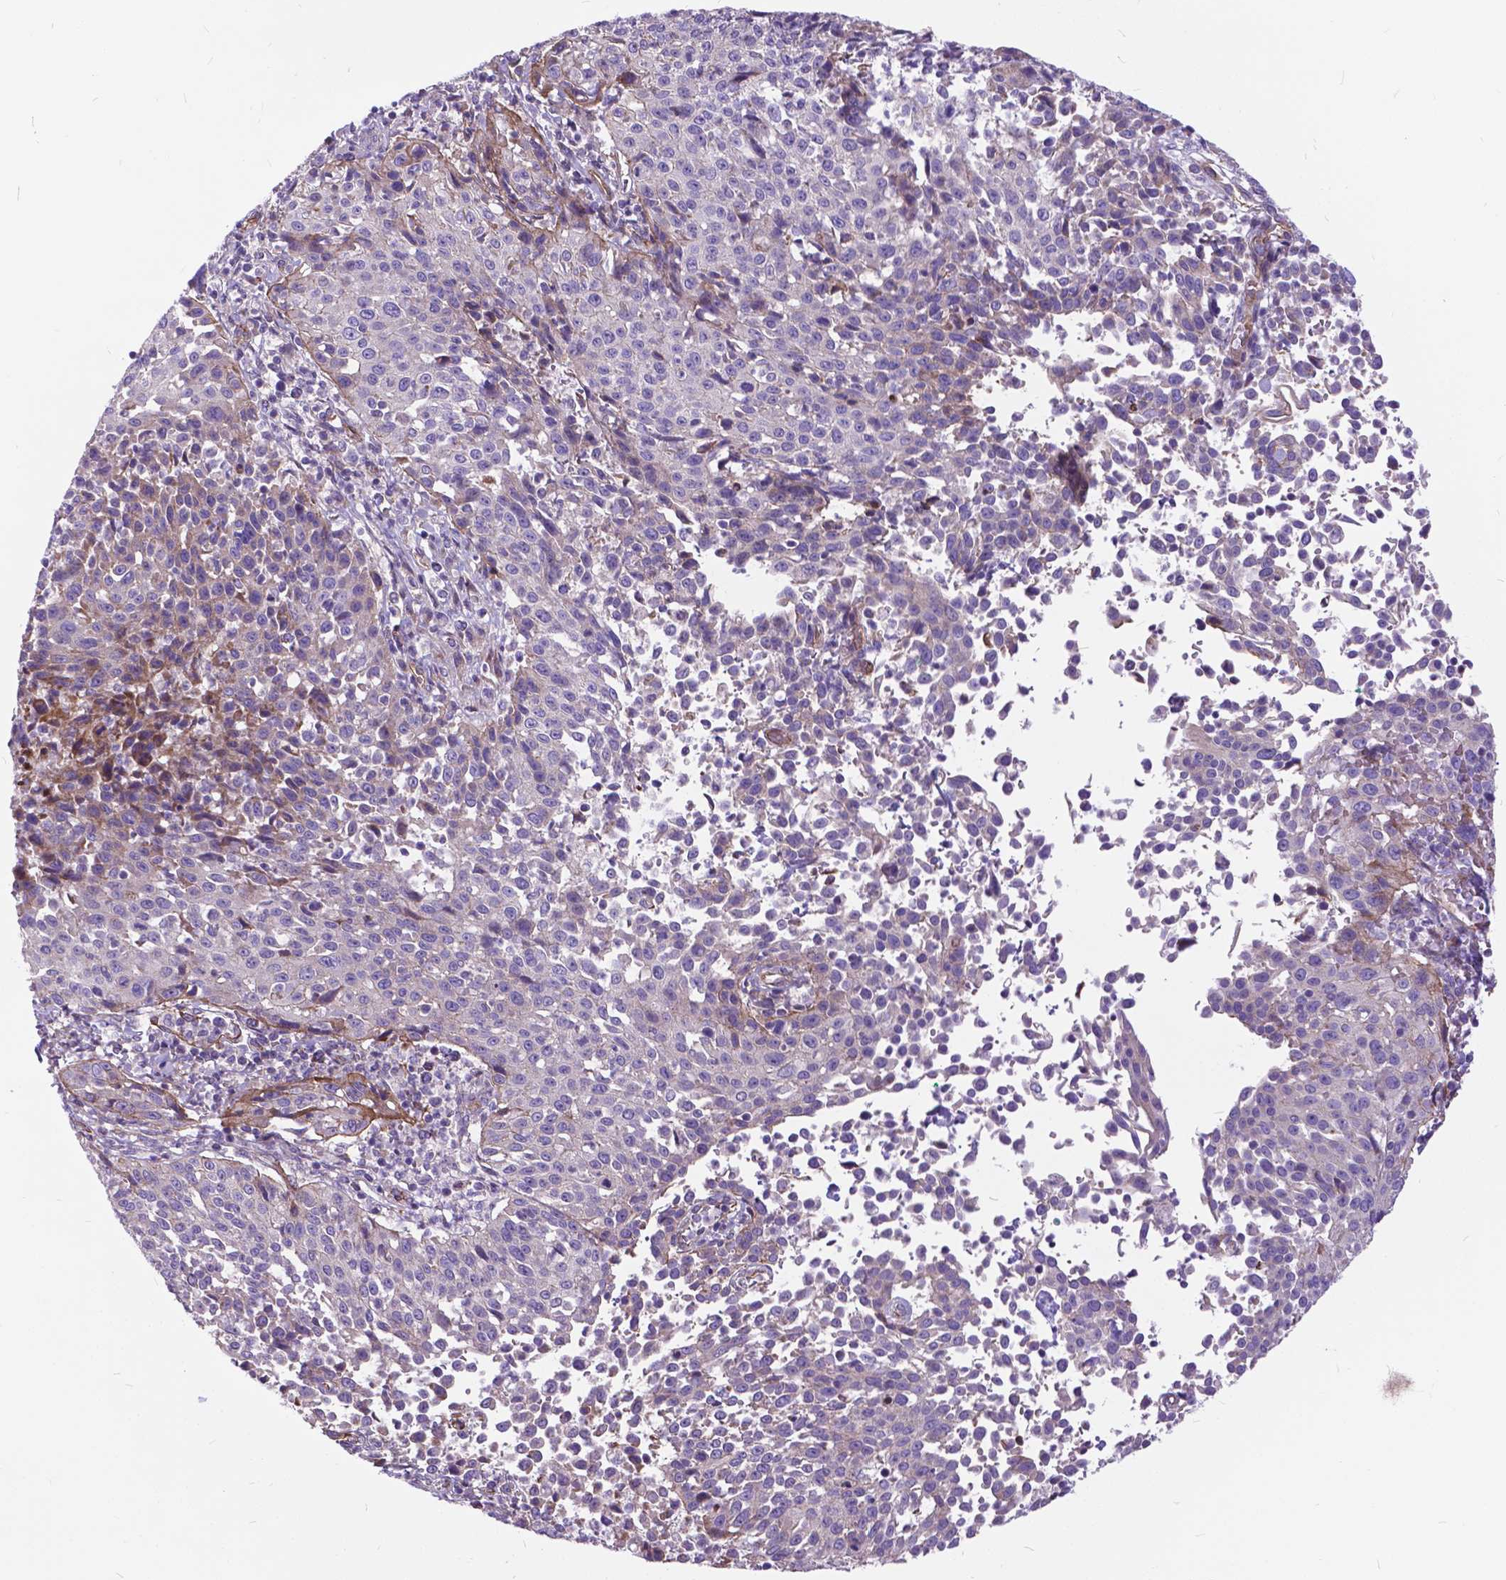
{"staining": {"intensity": "moderate", "quantity": "<25%", "location": "cytoplasmic/membranous"}, "tissue": "cervical cancer", "cell_type": "Tumor cells", "image_type": "cancer", "snomed": [{"axis": "morphology", "description": "Squamous cell carcinoma, NOS"}, {"axis": "topography", "description": "Cervix"}], "caption": "A micrograph showing moderate cytoplasmic/membranous positivity in approximately <25% of tumor cells in cervical cancer, as visualized by brown immunohistochemical staining.", "gene": "FLT4", "patient": {"sex": "female", "age": 26}}